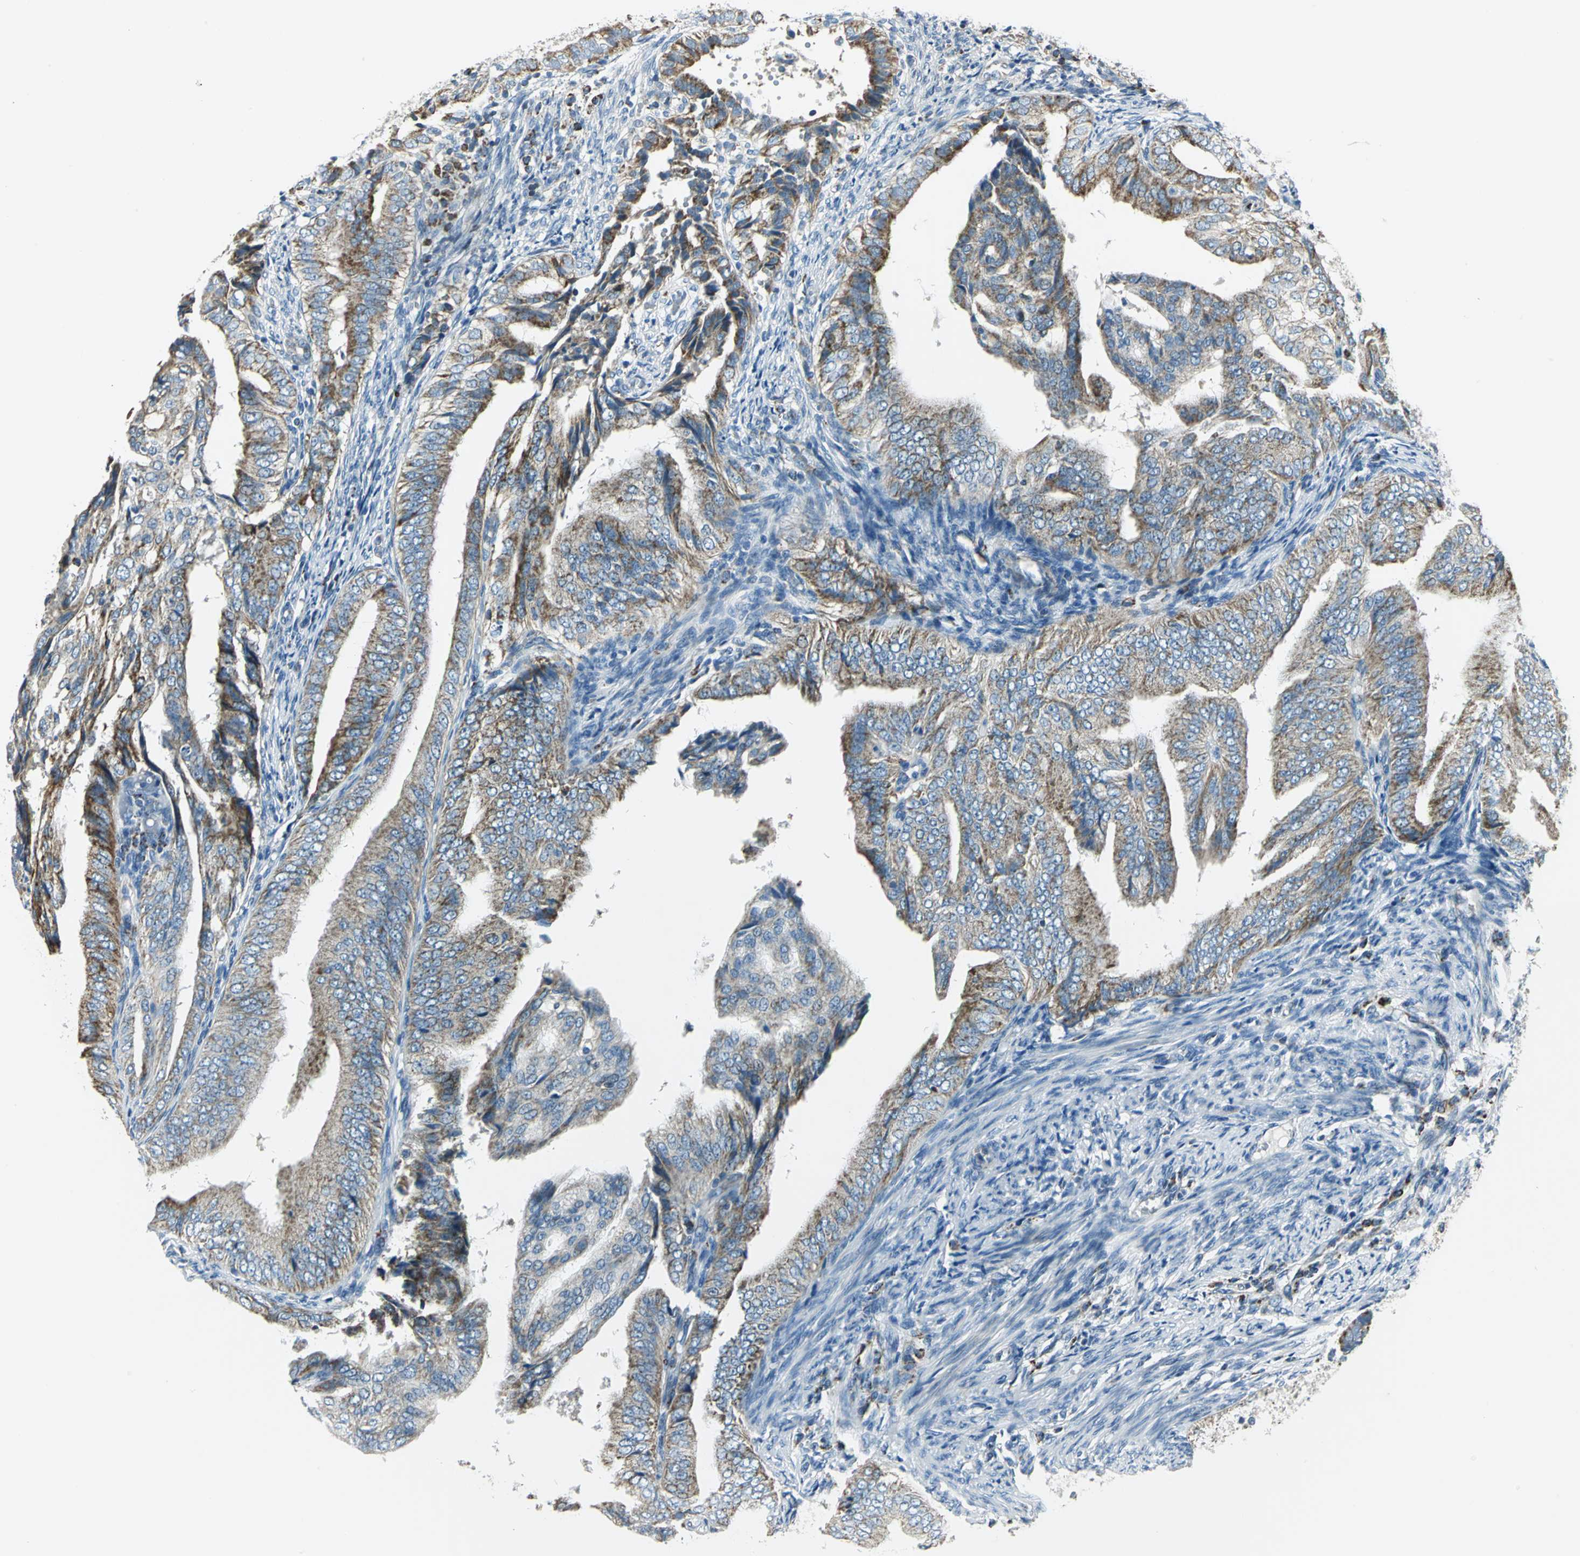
{"staining": {"intensity": "moderate", "quantity": "25%-75%", "location": "cytoplasmic/membranous"}, "tissue": "endometrial cancer", "cell_type": "Tumor cells", "image_type": "cancer", "snomed": [{"axis": "morphology", "description": "Adenocarcinoma, NOS"}, {"axis": "topography", "description": "Endometrium"}], "caption": "Brown immunohistochemical staining in human endometrial adenocarcinoma exhibits moderate cytoplasmic/membranous positivity in about 25%-75% of tumor cells.", "gene": "ACADM", "patient": {"sex": "female", "age": 58}}